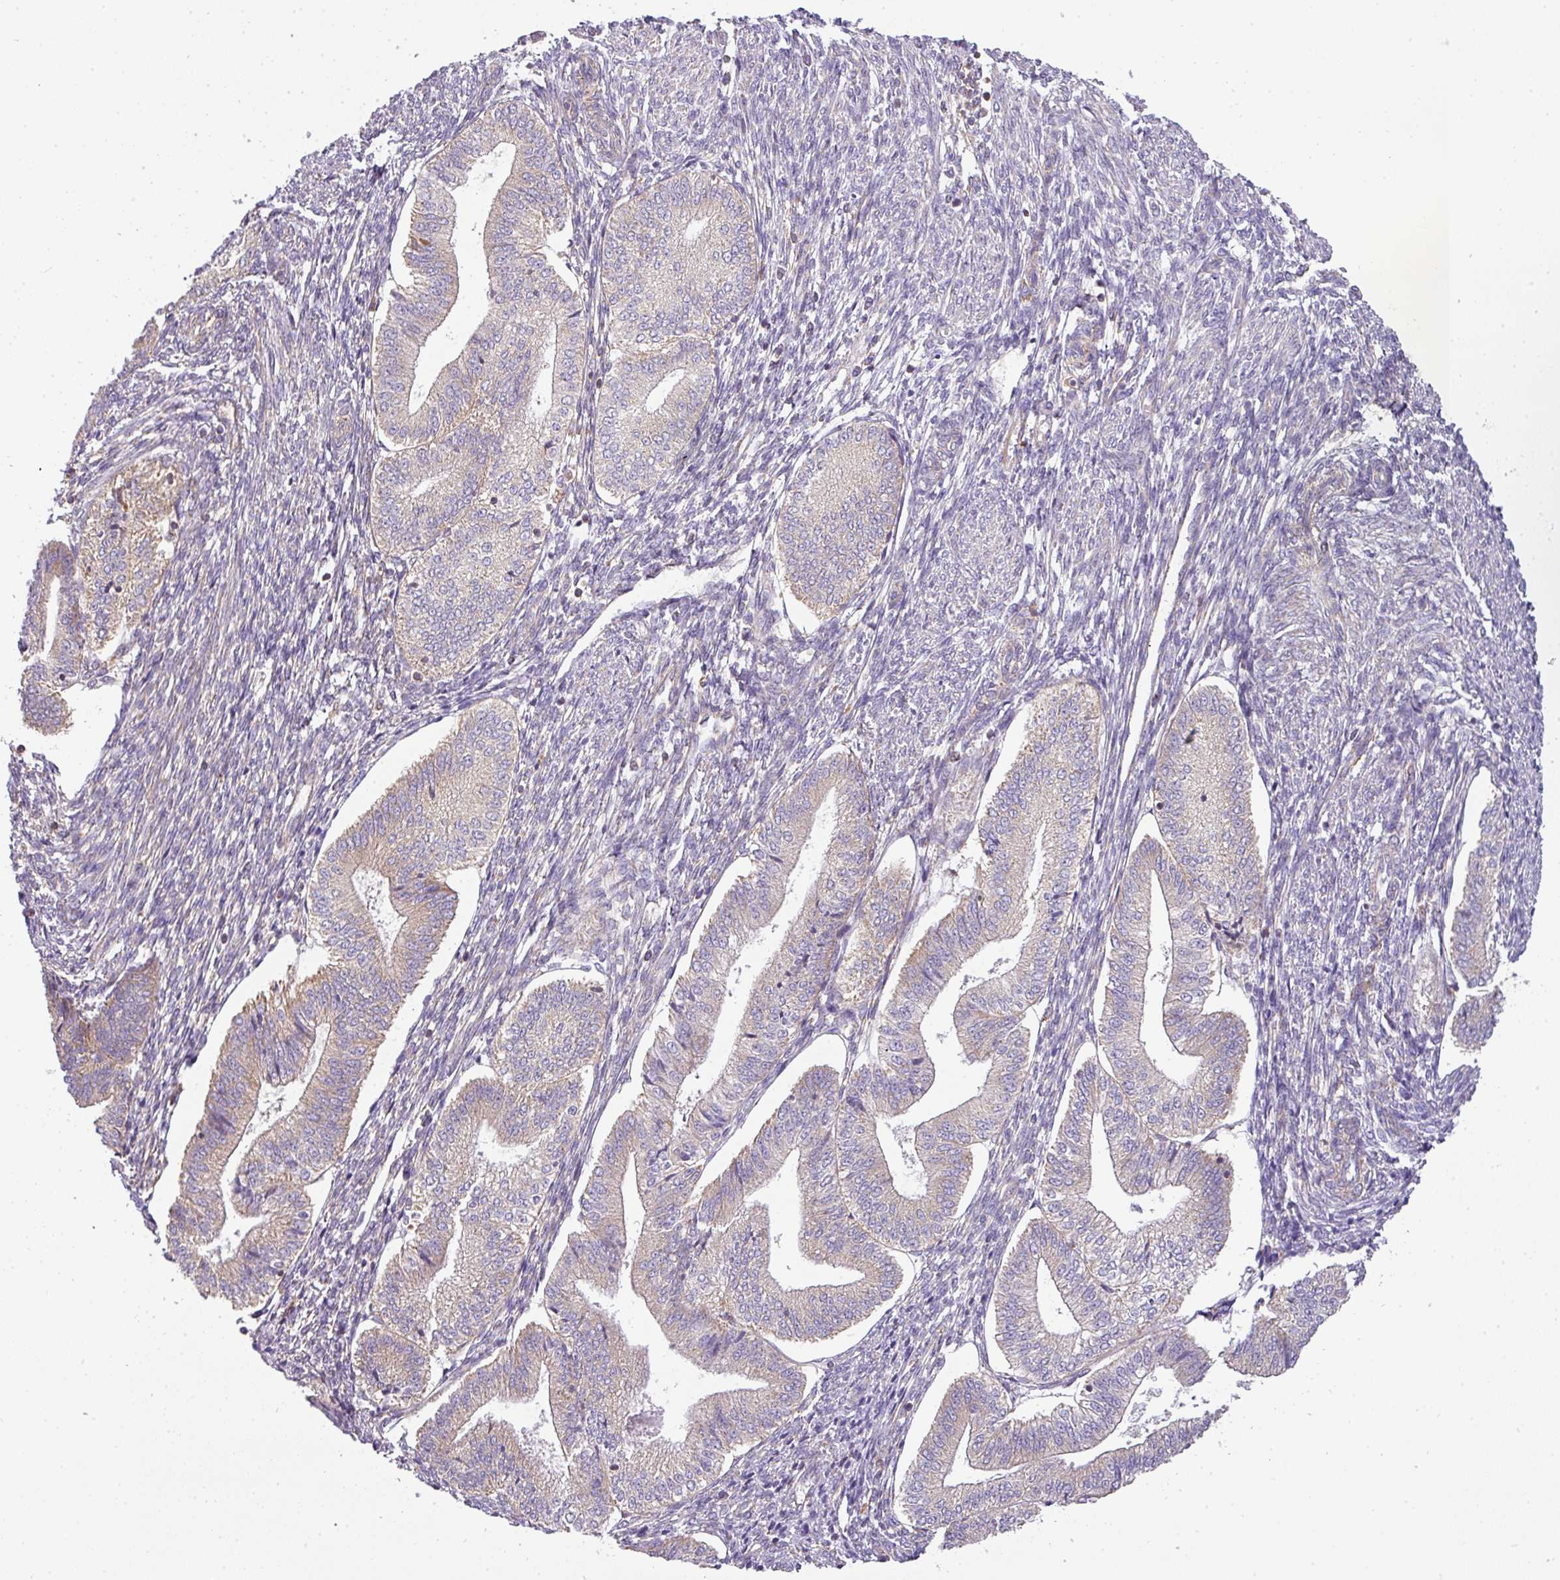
{"staining": {"intensity": "moderate", "quantity": "25%-75%", "location": "cytoplasmic/membranous"}, "tissue": "endometrium", "cell_type": "Cells in endometrial stroma", "image_type": "normal", "snomed": [{"axis": "morphology", "description": "Normal tissue, NOS"}, {"axis": "topography", "description": "Endometrium"}], "caption": "Protein expression analysis of unremarkable human endometrium reveals moderate cytoplasmic/membranous positivity in about 25%-75% of cells in endometrial stroma. The protein is shown in brown color, while the nuclei are stained blue.", "gene": "ZNF211", "patient": {"sex": "female", "age": 34}}